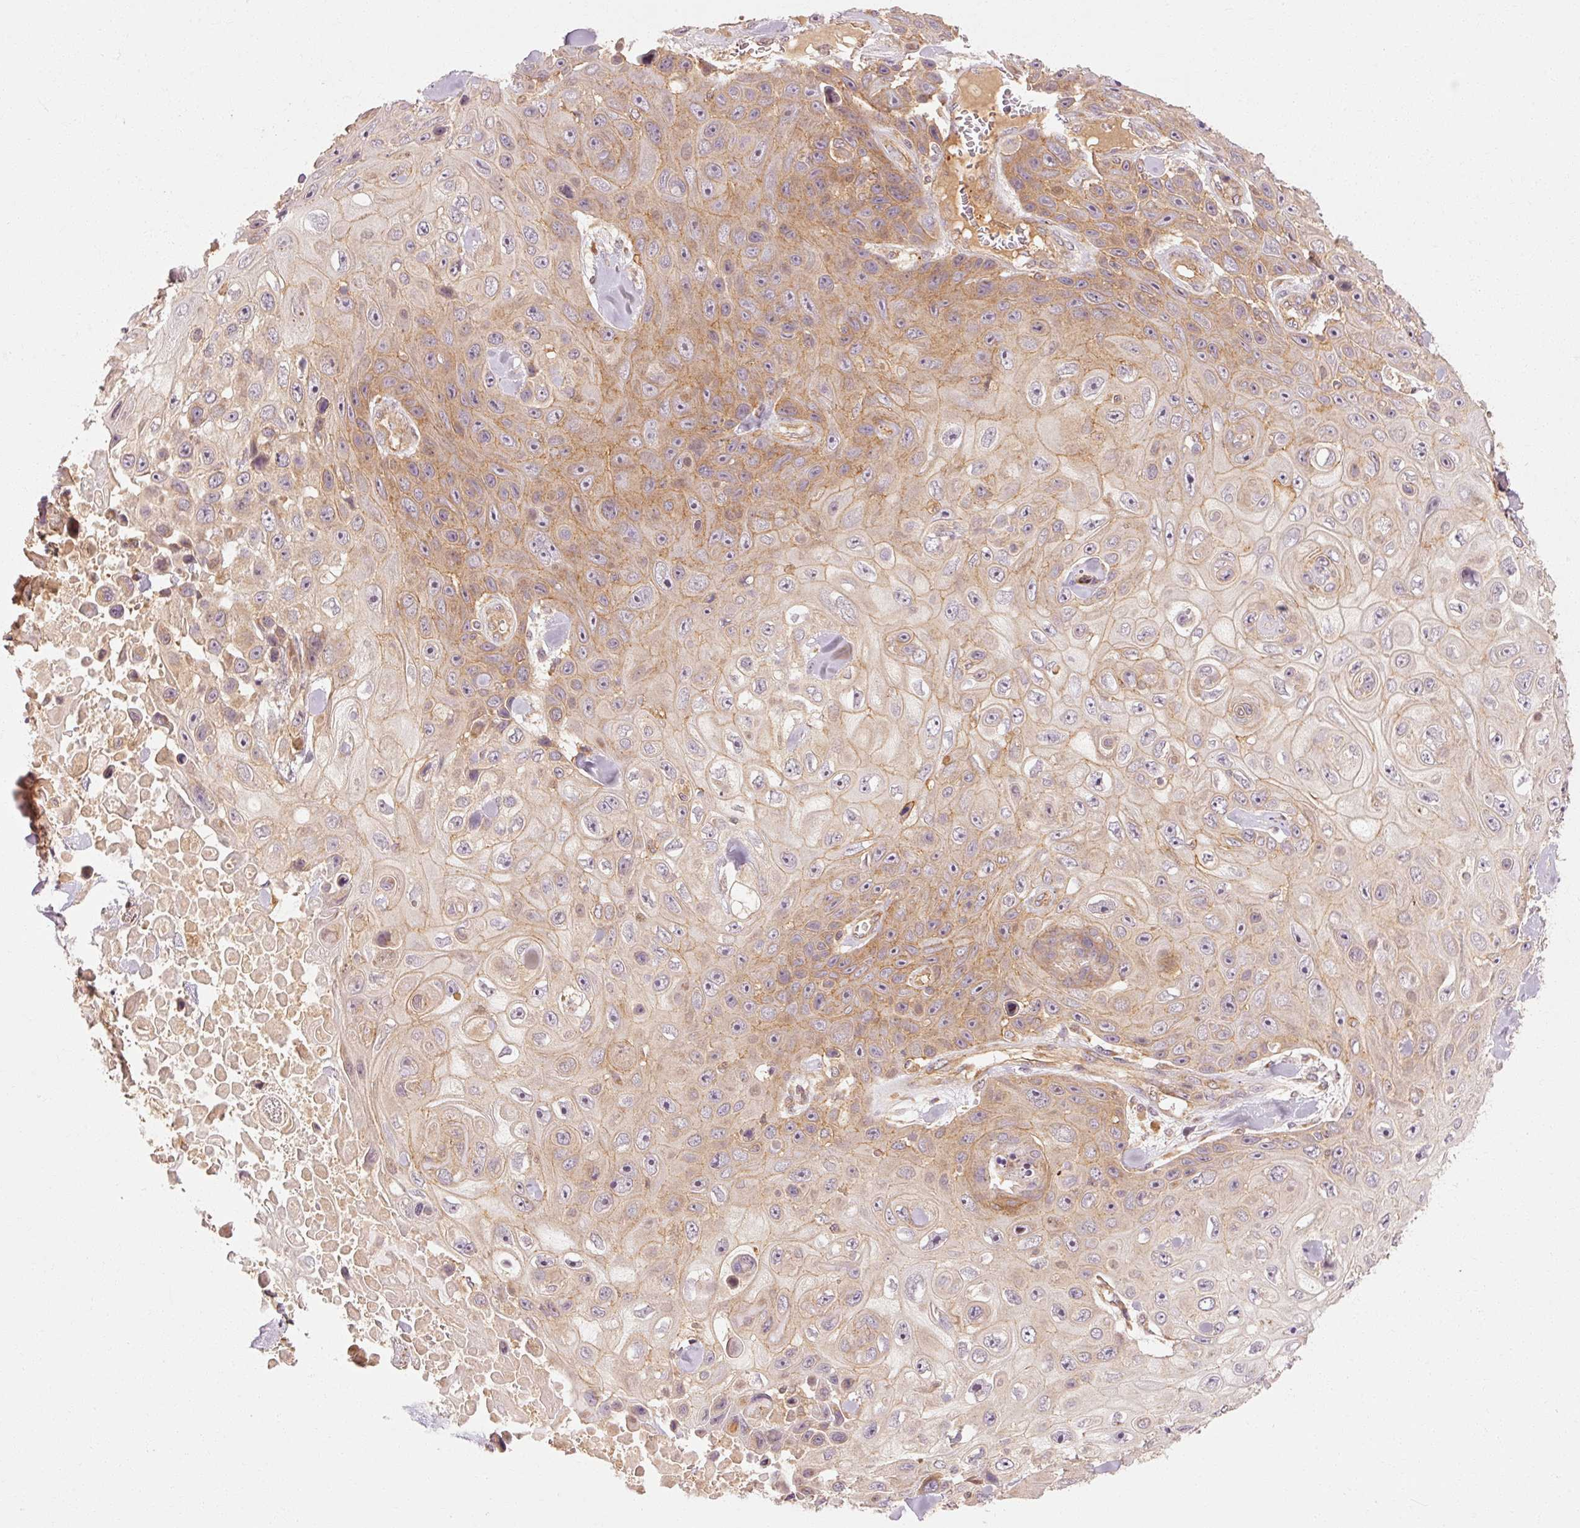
{"staining": {"intensity": "moderate", "quantity": "<25%", "location": "cytoplasmic/membranous"}, "tissue": "skin cancer", "cell_type": "Tumor cells", "image_type": "cancer", "snomed": [{"axis": "morphology", "description": "Squamous cell carcinoma, NOS"}, {"axis": "topography", "description": "Skin"}], "caption": "The photomicrograph demonstrates a brown stain indicating the presence of a protein in the cytoplasmic/membranous of tumor cells in skin cancer. Using DAB (brown) and hematoxylin (blue) stains, captured at high magnification using brightfield microscopy.", "gene": "CTNNA1", "patient": {"sex": "male", "age": 82}}